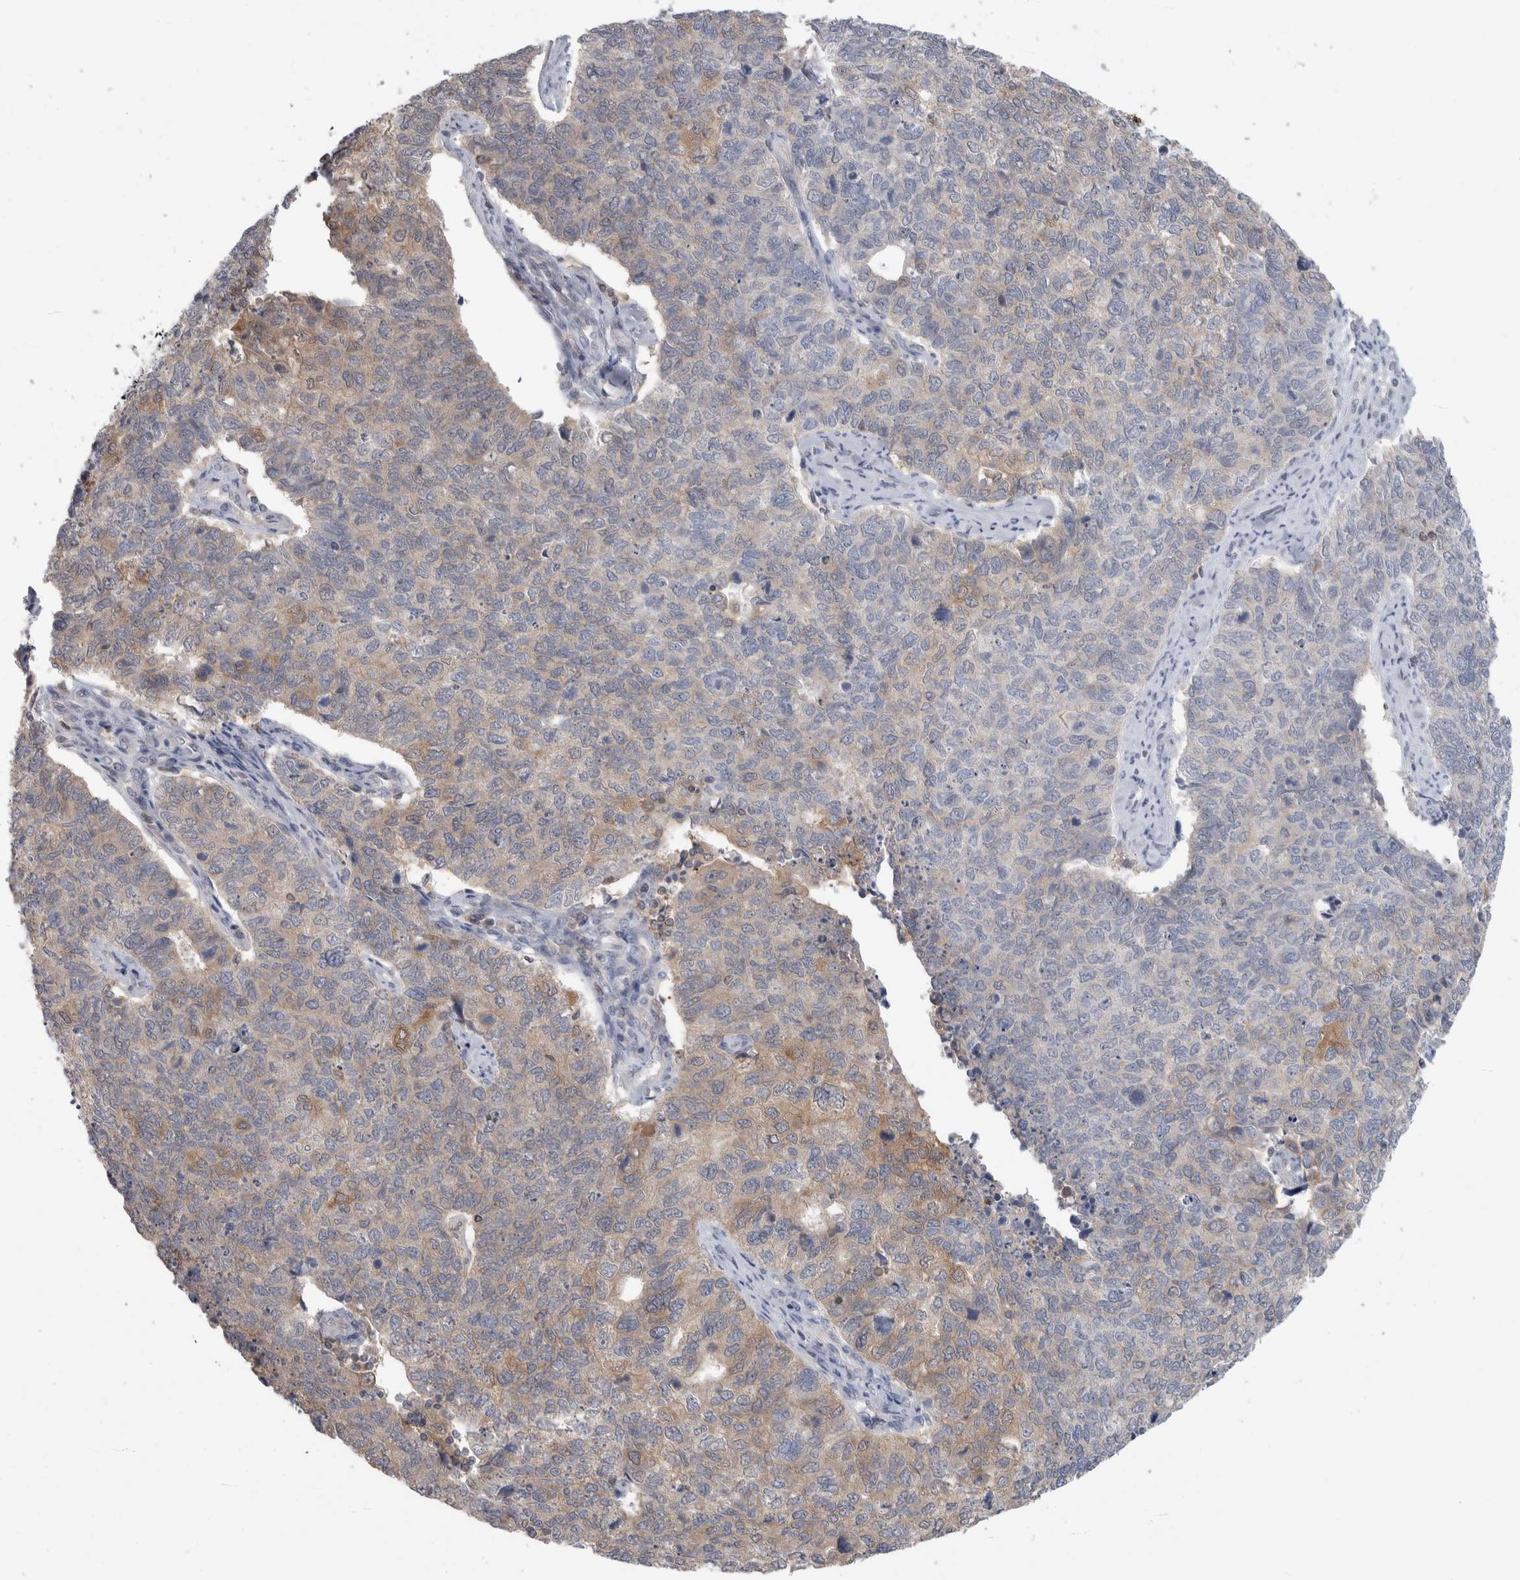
{"staining": {"intensity": "weak", "quantity": "25%-75%", "location": "cytoplasmic/membranous"}, "tissue": "cervical cancer", "cell_type": "Tumor cells", "image_type": "cancer", "snomed": [{"axis": "morphology", "description": "Squamous cell carcinoma, NOS"}, {"axis": "topography", "description": "Cervix"}], "caption": "Immunohistochemical staining of human cervical cancer (squamous cell carcinoma) shows low levels of weak cytoplasmic/membranous protein positivity in approximately 25%-75% of tumor cells. The staining is performed using DAB (3,3'-diaminobenzidine) brown chromogen to label protein expression. The nuclei are counter-stained blue using hematoxylin.", "gene": "HTATIP2", "patient": {"sex": "female", "age": 63}}